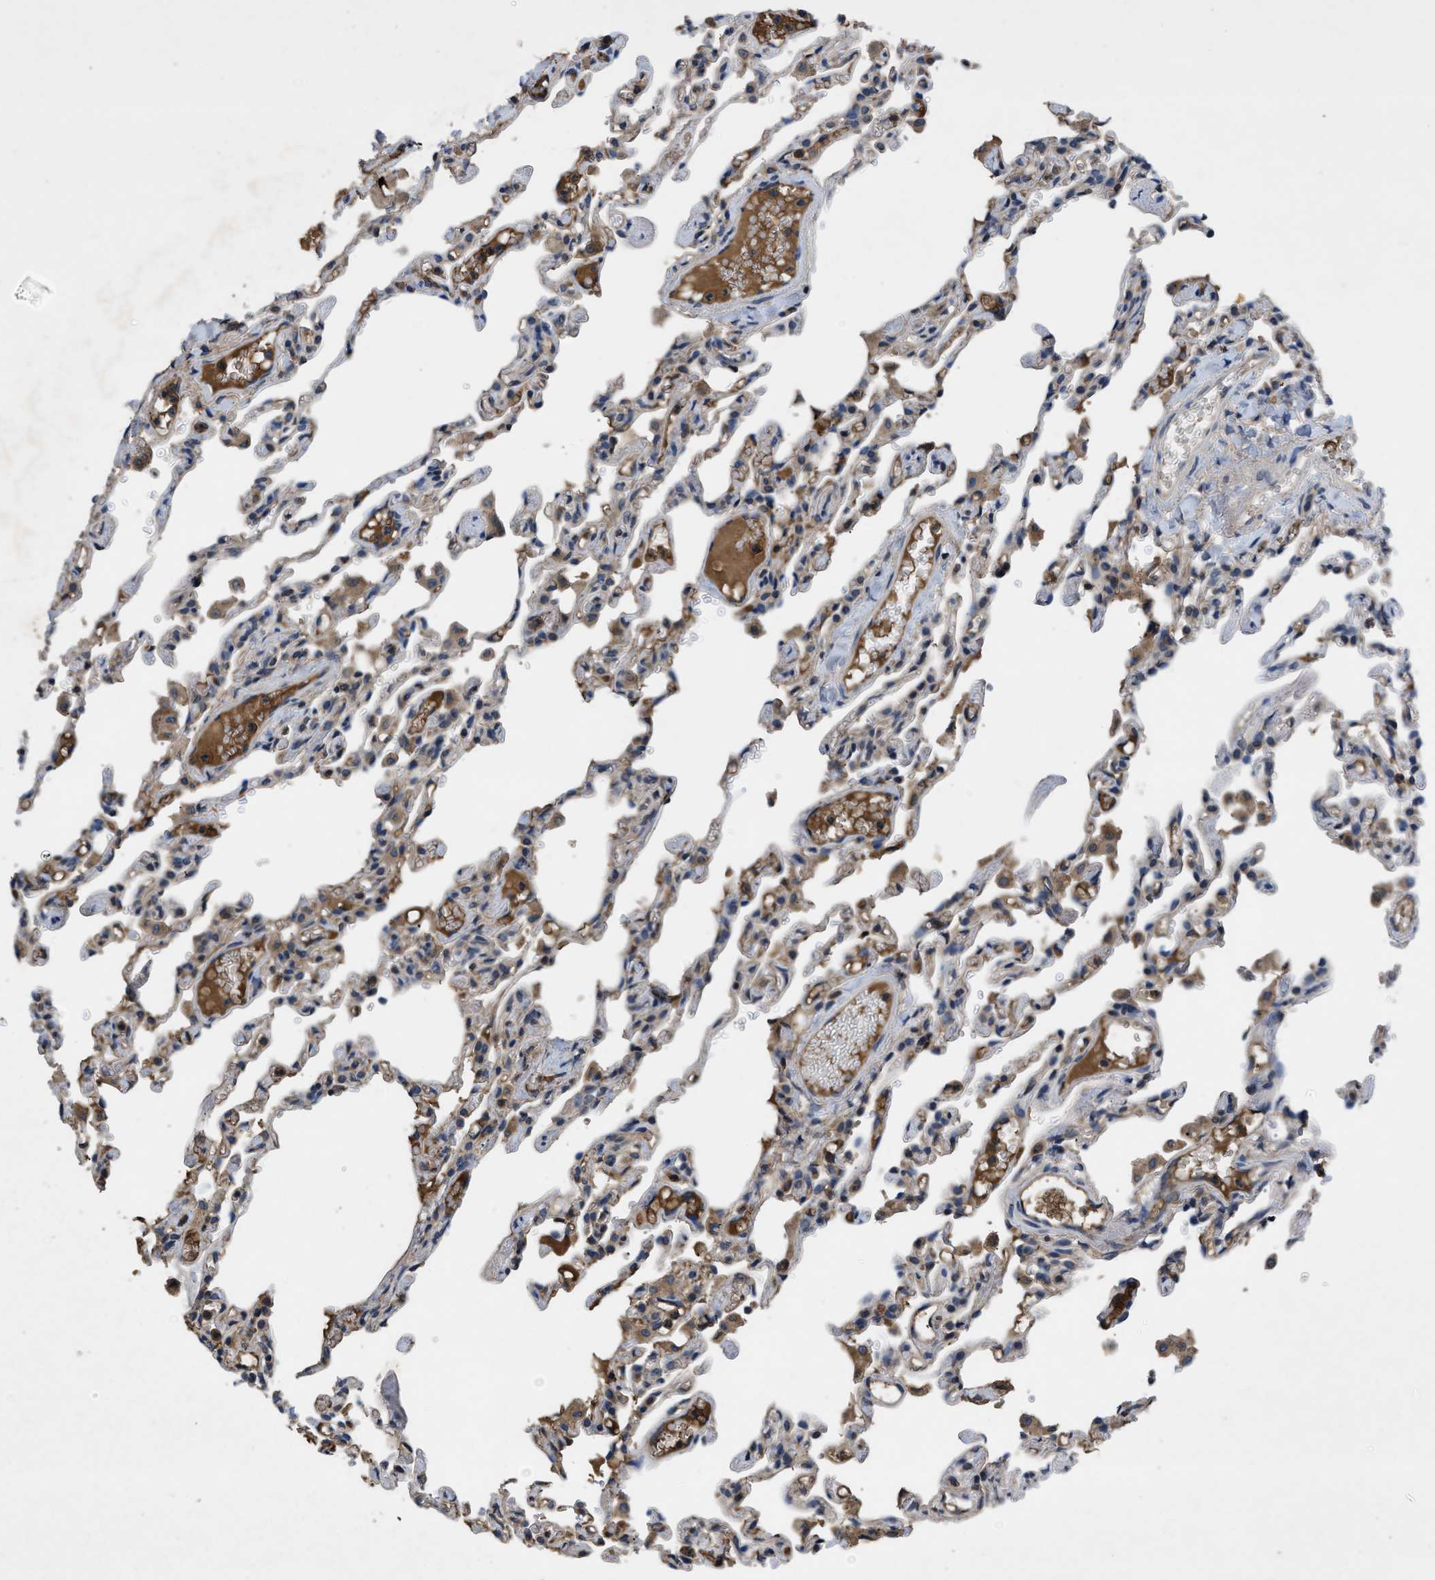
{"staining": {"intensity": "moderate", "quantity": "25%-75%", "location": "cytoplasmic/membranous"}, "tissue": "lung", "cell_type": "Alveolar cells", "image_type": "normal", "snomed": [{"axis": "morphology", "description": "Normal tissue, NOS"}, {"axis": "topography", "description": "Lung"}], "caption": "DAB immunohistochemical staining of normal human lung exhibits moderate cytoplasmic/membranous protein positivity in about 25%-75% of alveolar cells. (IHC, brightfield microscopy, high magnification).", "gene": "VPS4A", "patient": {"sex": "male", "age": 21}}